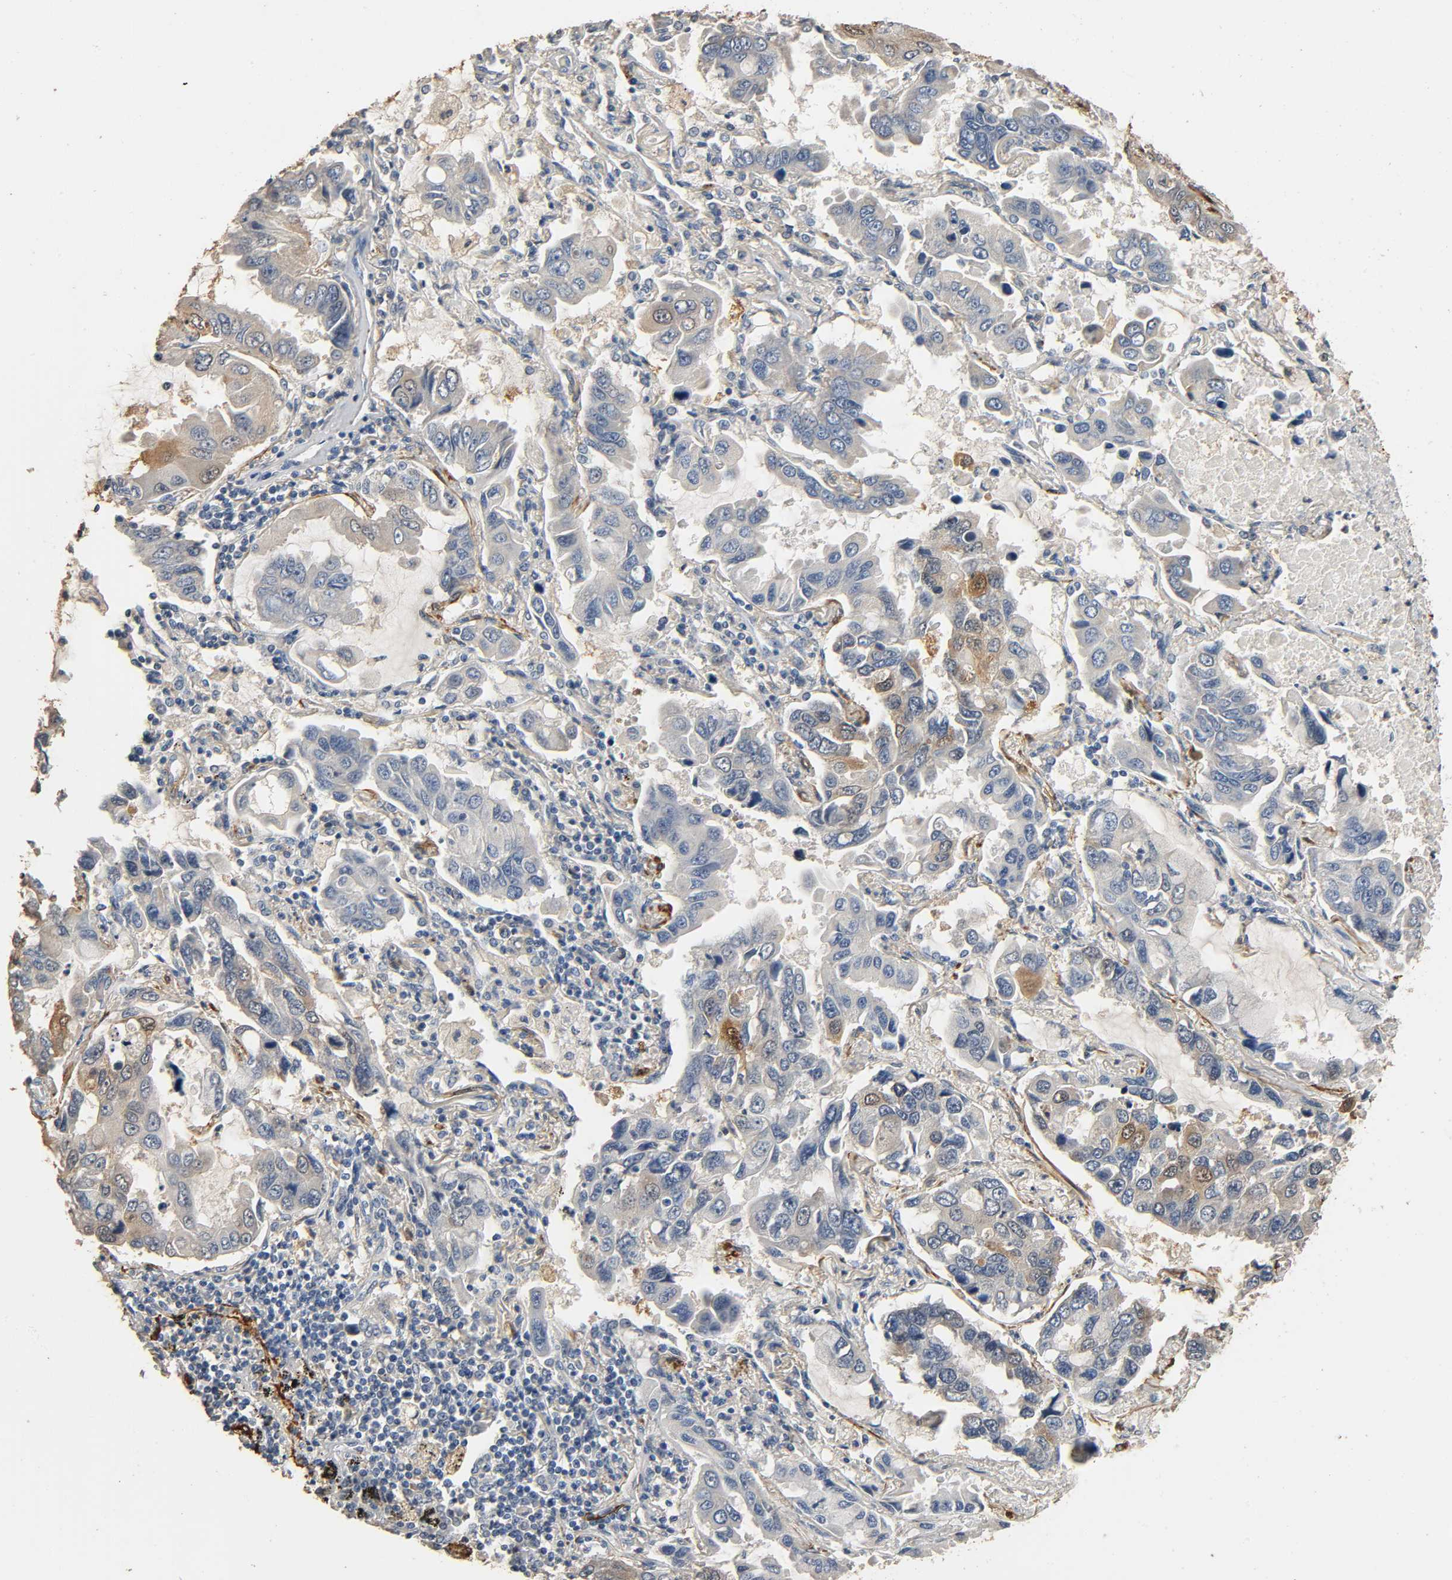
{"staining": {"intensity": "weak", "quantity": ">75%", "location": "cytoplasmic/membranous"}, "tissue": "lung cancer", "cell_type": "Tumor cells", "image_type": "cancer", "snomed": [{"axis": "morphology", "description": "Adenocarcinoma, NOS"}, {"axis": "topography", "description": "Lung"}], "caption": "The photomicrograph exhibits a brown stain indicating the presence of a protein in the cytoplasmic/membranous of tumor cells in lung cancer (adenocarcinoma).", "gene": "GSTA3", "patient": {"sex": "male", "age": 64}}